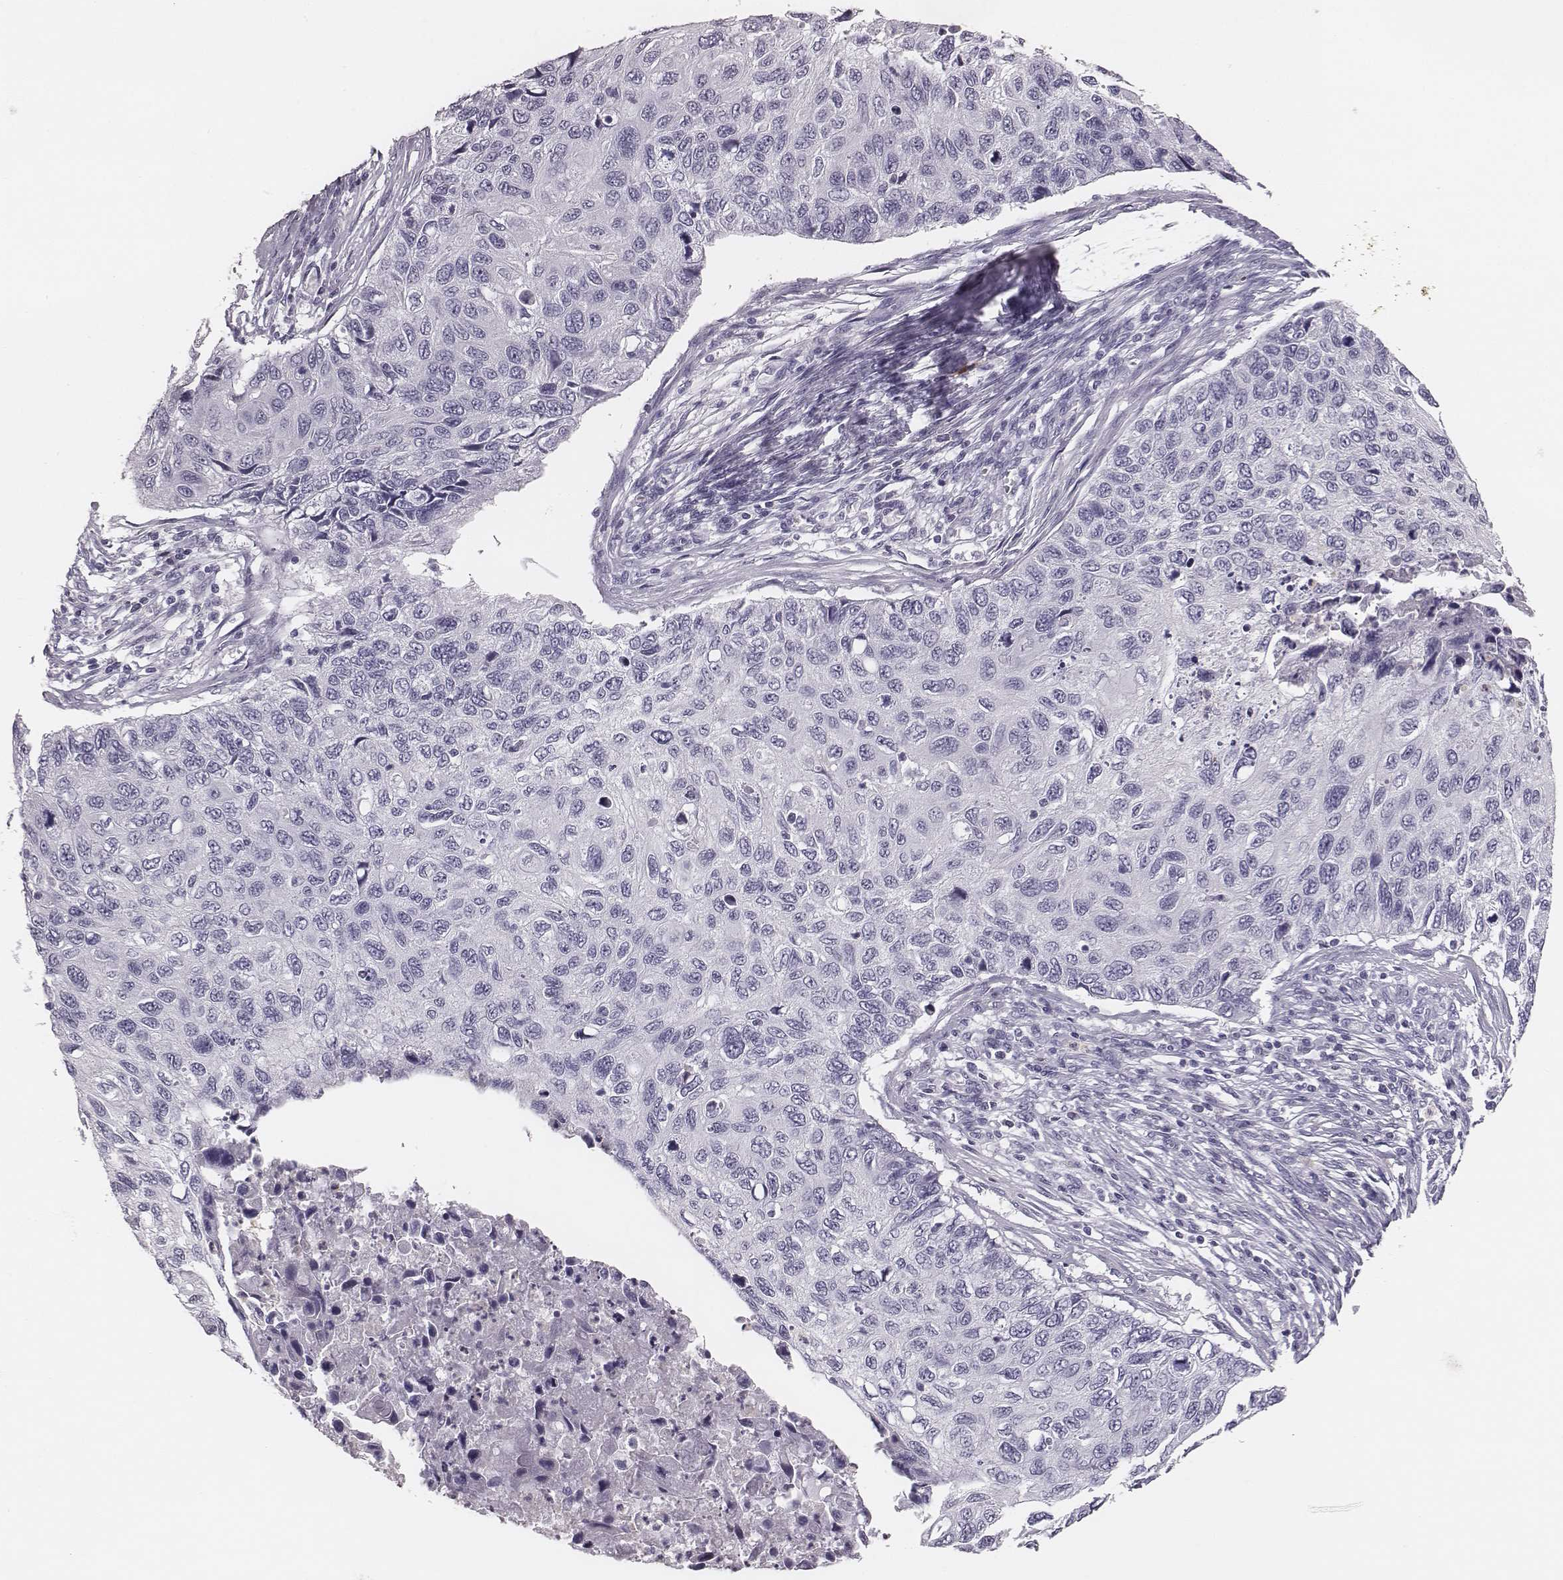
{"staining": {"intensity": "negative", "quantity": "none", "location": "none"}, "tissue": "cervical cancer", "cell_type": "Tumor cells", "image_type": "cancer", "snomed": [{"axis": "morphology", "description": "Squamous cell carcinoma, NOS"}, {"axis": "topography", "description": "Cervix"}], "caption": "A high-resolution histopathology image shows immunohistochemistry (IHC) staining of cervical cancer, which displays no significant staining in tumor cells.", "gene": "CSH1", "patient": {"sex": "female", "age": 70}}